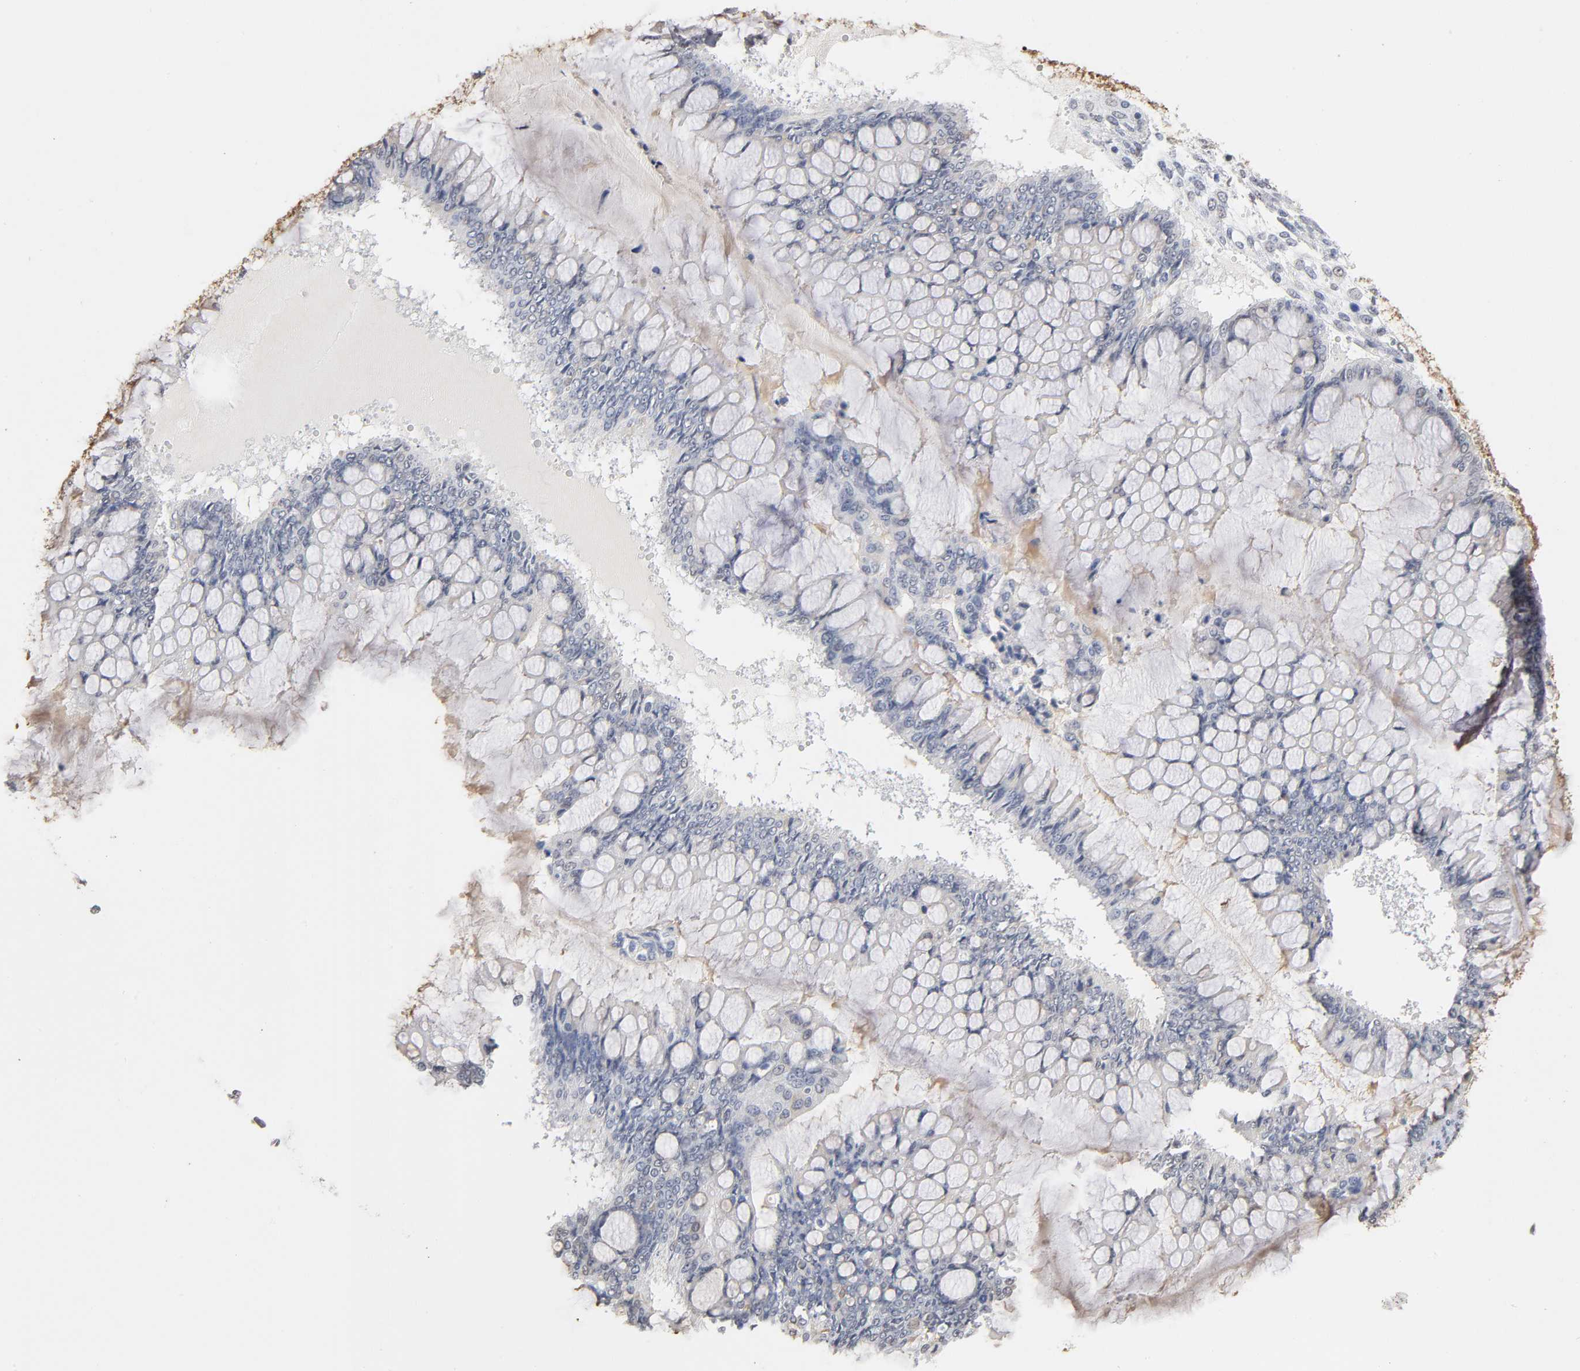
{"staining": {"intensity": "weak", "quantity": "<25%", "location": "nuclear"}, "tissue": "ovarian cancer", "cell_type": "Tumor cells", "image_type": "cancer", "snomed": [{"axis": "morphology", "description": "Cystadenocarcinoma, mucinous, NOS"}, {"axis": "topography", "description": "Ovary"}], "caption": "Ovarian cancer stained for a protein using IHC demonstrates no staining tumor cells.", "gene": "CRABP2", "patient": {"sex": "female", "age": 73}}